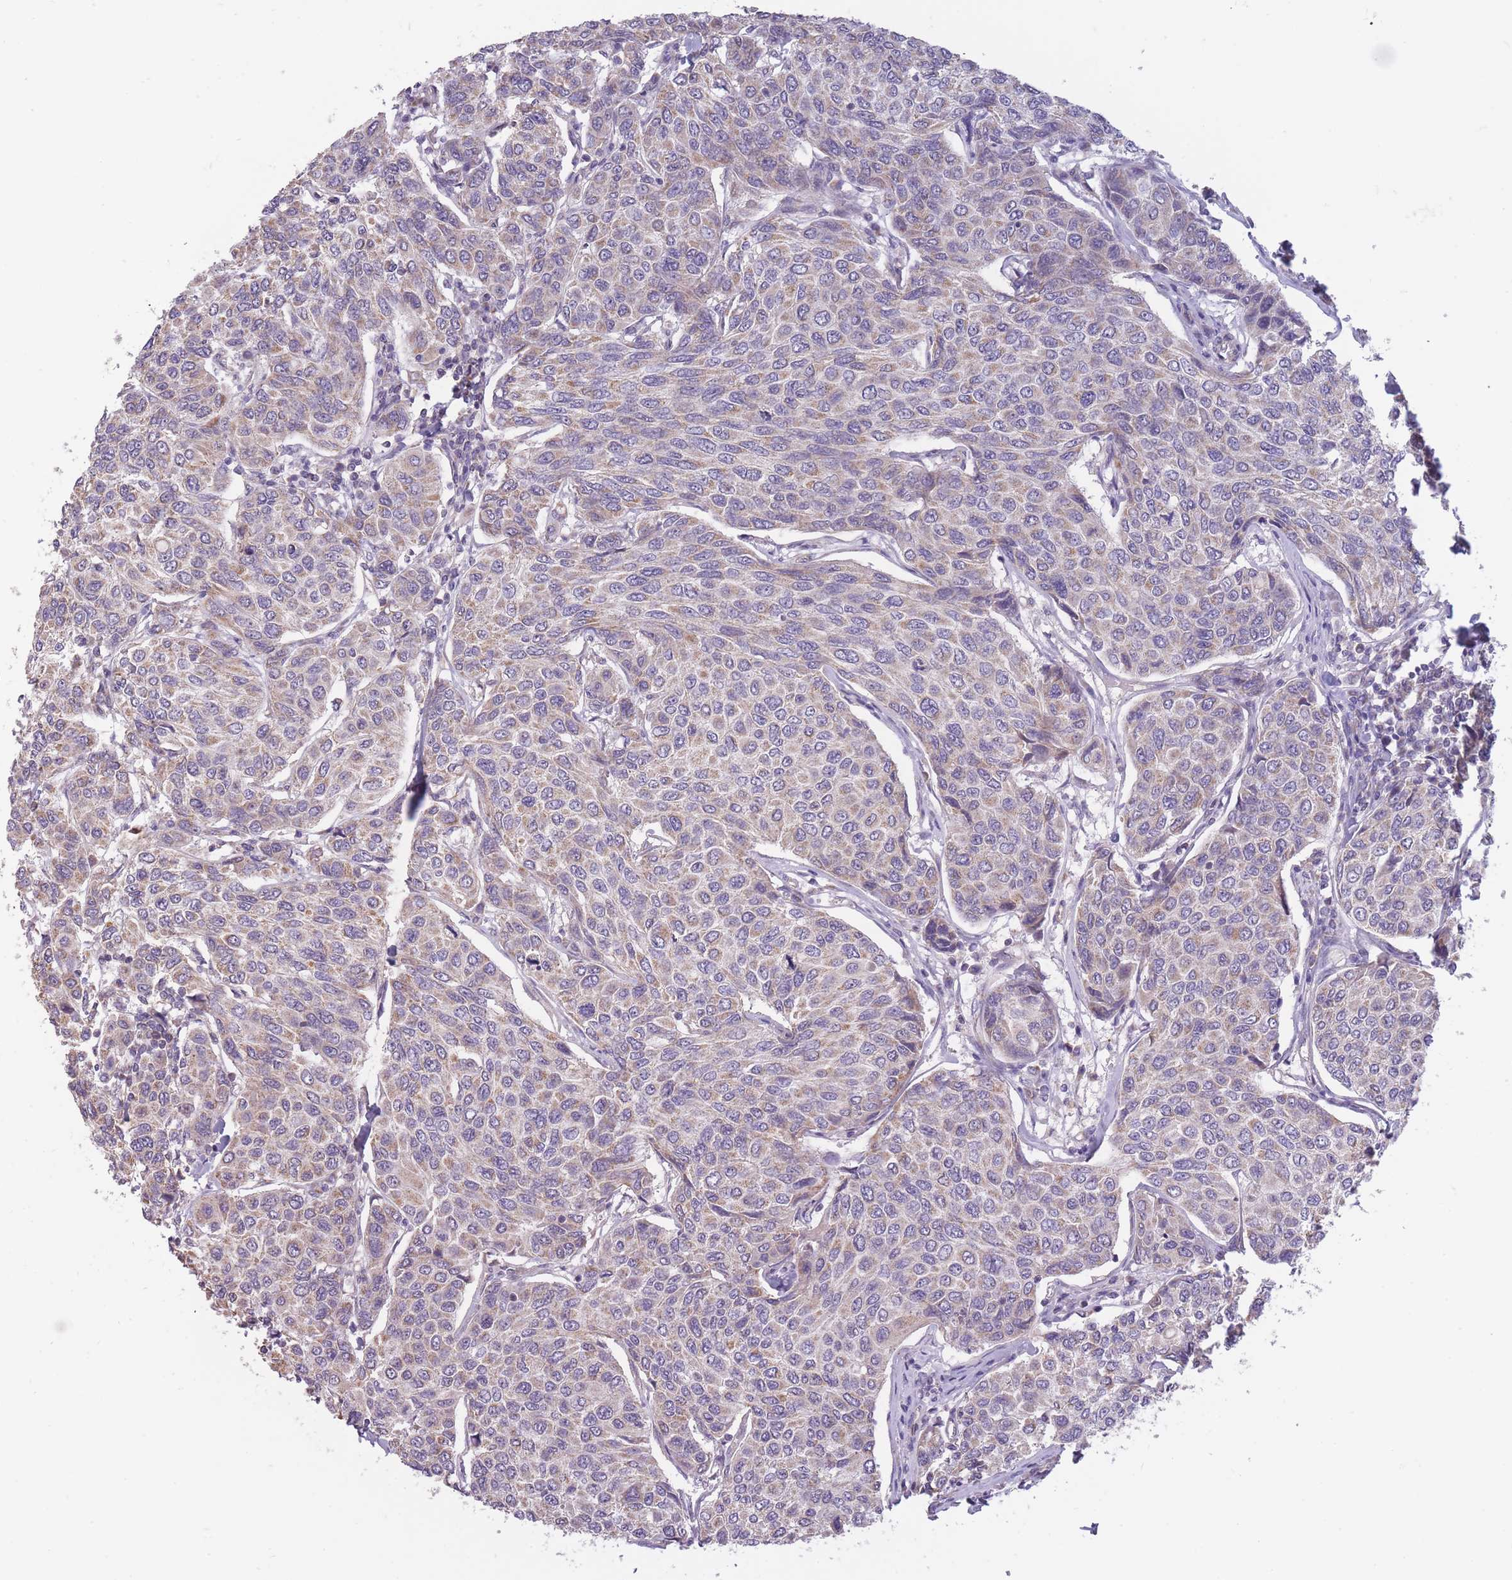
{"staining": {"intensity": "moderate", "quantity": ">75%", "location": "cytoplasmic/membranous"}, "tissue": "breast cancer", "cell_type": "Tumor cells", "image_type": "cancer", "snomed": [{"axis": "morphology", "description": "Duct carcinoma"}, {"axis": "topography", "description": "Breast"}], "caption": "Breast cancer (invasive ductal carcinoma) stained with a brown dye demonstrates moderate cytoplasmic/membranous positive staining in approximately >75% of tumor cells.", "gene": "MRPS18C", "patient": {"sex": "female", "age": 55}}